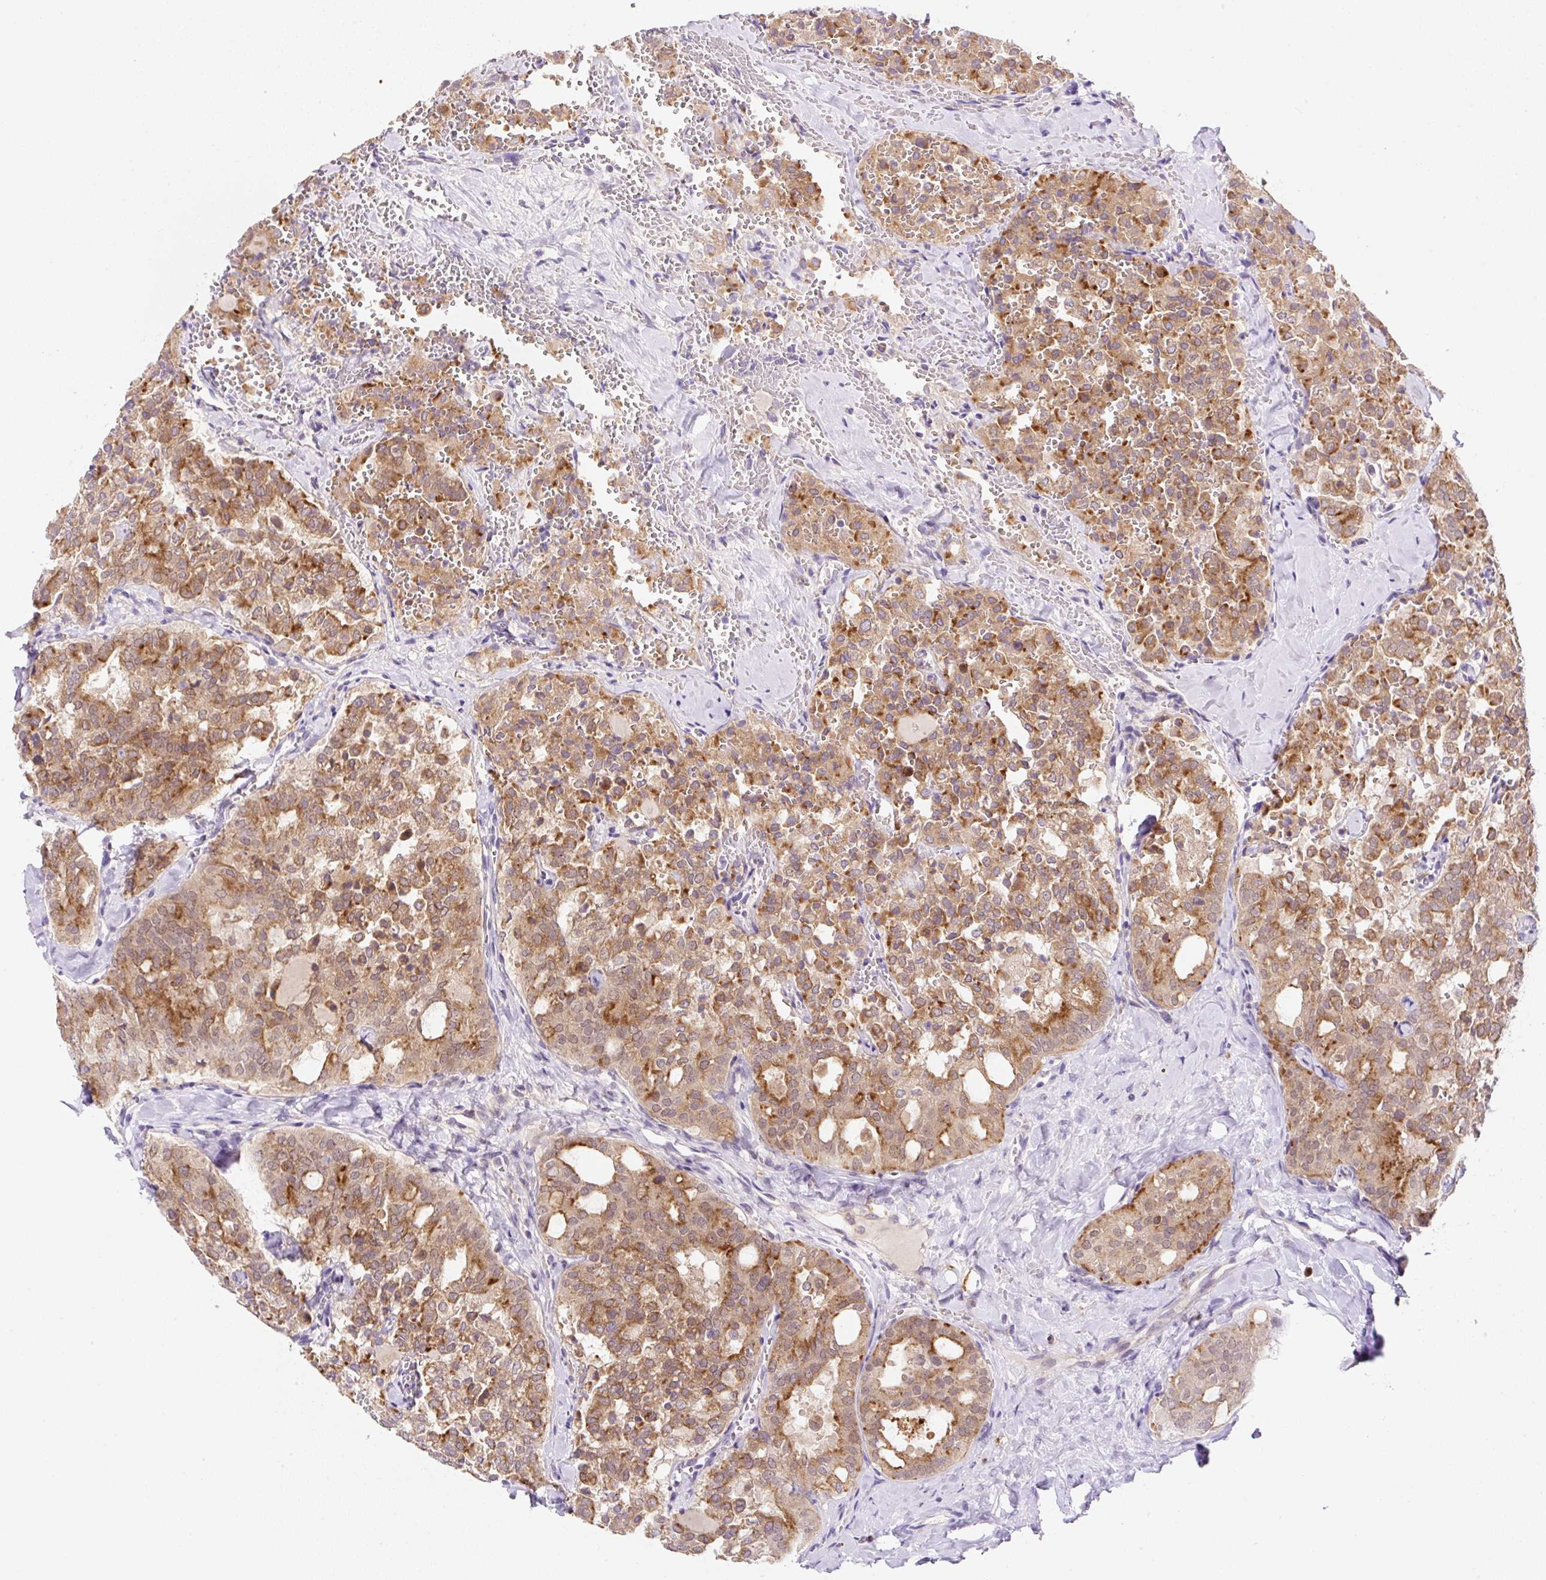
{"staining": {"intensity": "moderate", "quantity": ">75%", "location": "cytoplasmic/membranous,nuclear"}, "tissue": "thyroid cancer", "cell_type": "Tumor cells", "image_type": "cancer", "snomed": [{"axis": "morphology", "description": "Follicular adenoma carcinoma, NOS"}, {"axis": "topography", "description": "Thyroid gland"}], "caption": "Human thyroid cancer stained for a protein (brown) reveals moderate cytoplasmic/membranous and nuclear positive expression in approximately >75% of tumor cells.", "gene": "CEBPZOS", "patient": {"sex": "male", "age": 75}}